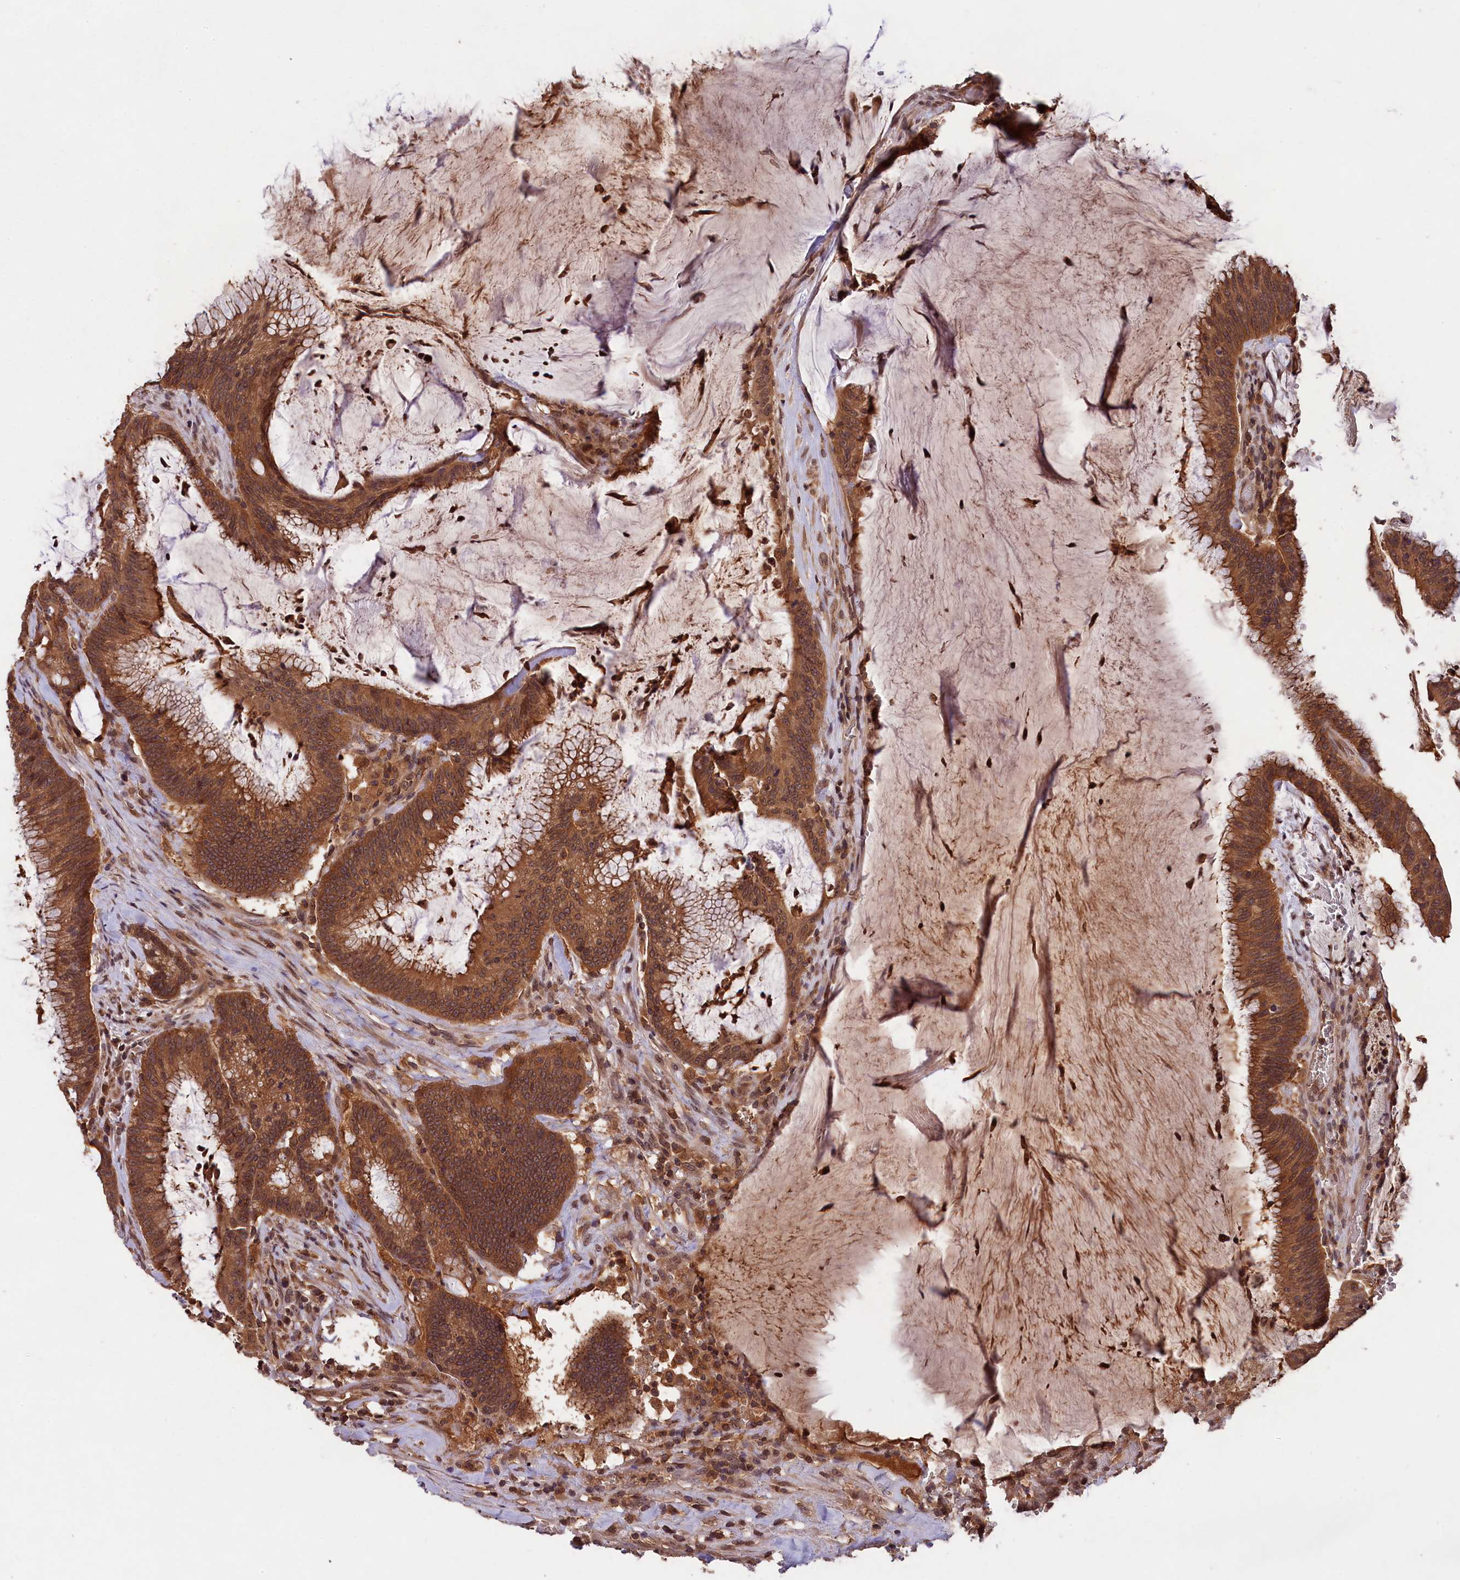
{"staining": {"intensity": "moderate", "quantity": ">75%", "location": "cytoplasmic/membranous"}, "tissue": "colorectal cancer", "cell_type": "Tumor cells", "image_type": "cancer", "snomed": [{"axis": "morphology", "description": "Adenocarcinoma, NOS"}, {"axis": "topography", "description": "Rectum"}], "caption": "Immunohistochemistry of human adenocarcinoma (colorectal) exhibits medium levels of moderate cytoplasmic/membranous staining in about >75% of tumor cells.", "gene": "CHAC1", "patient": {"sex": "female", "age": 77}}